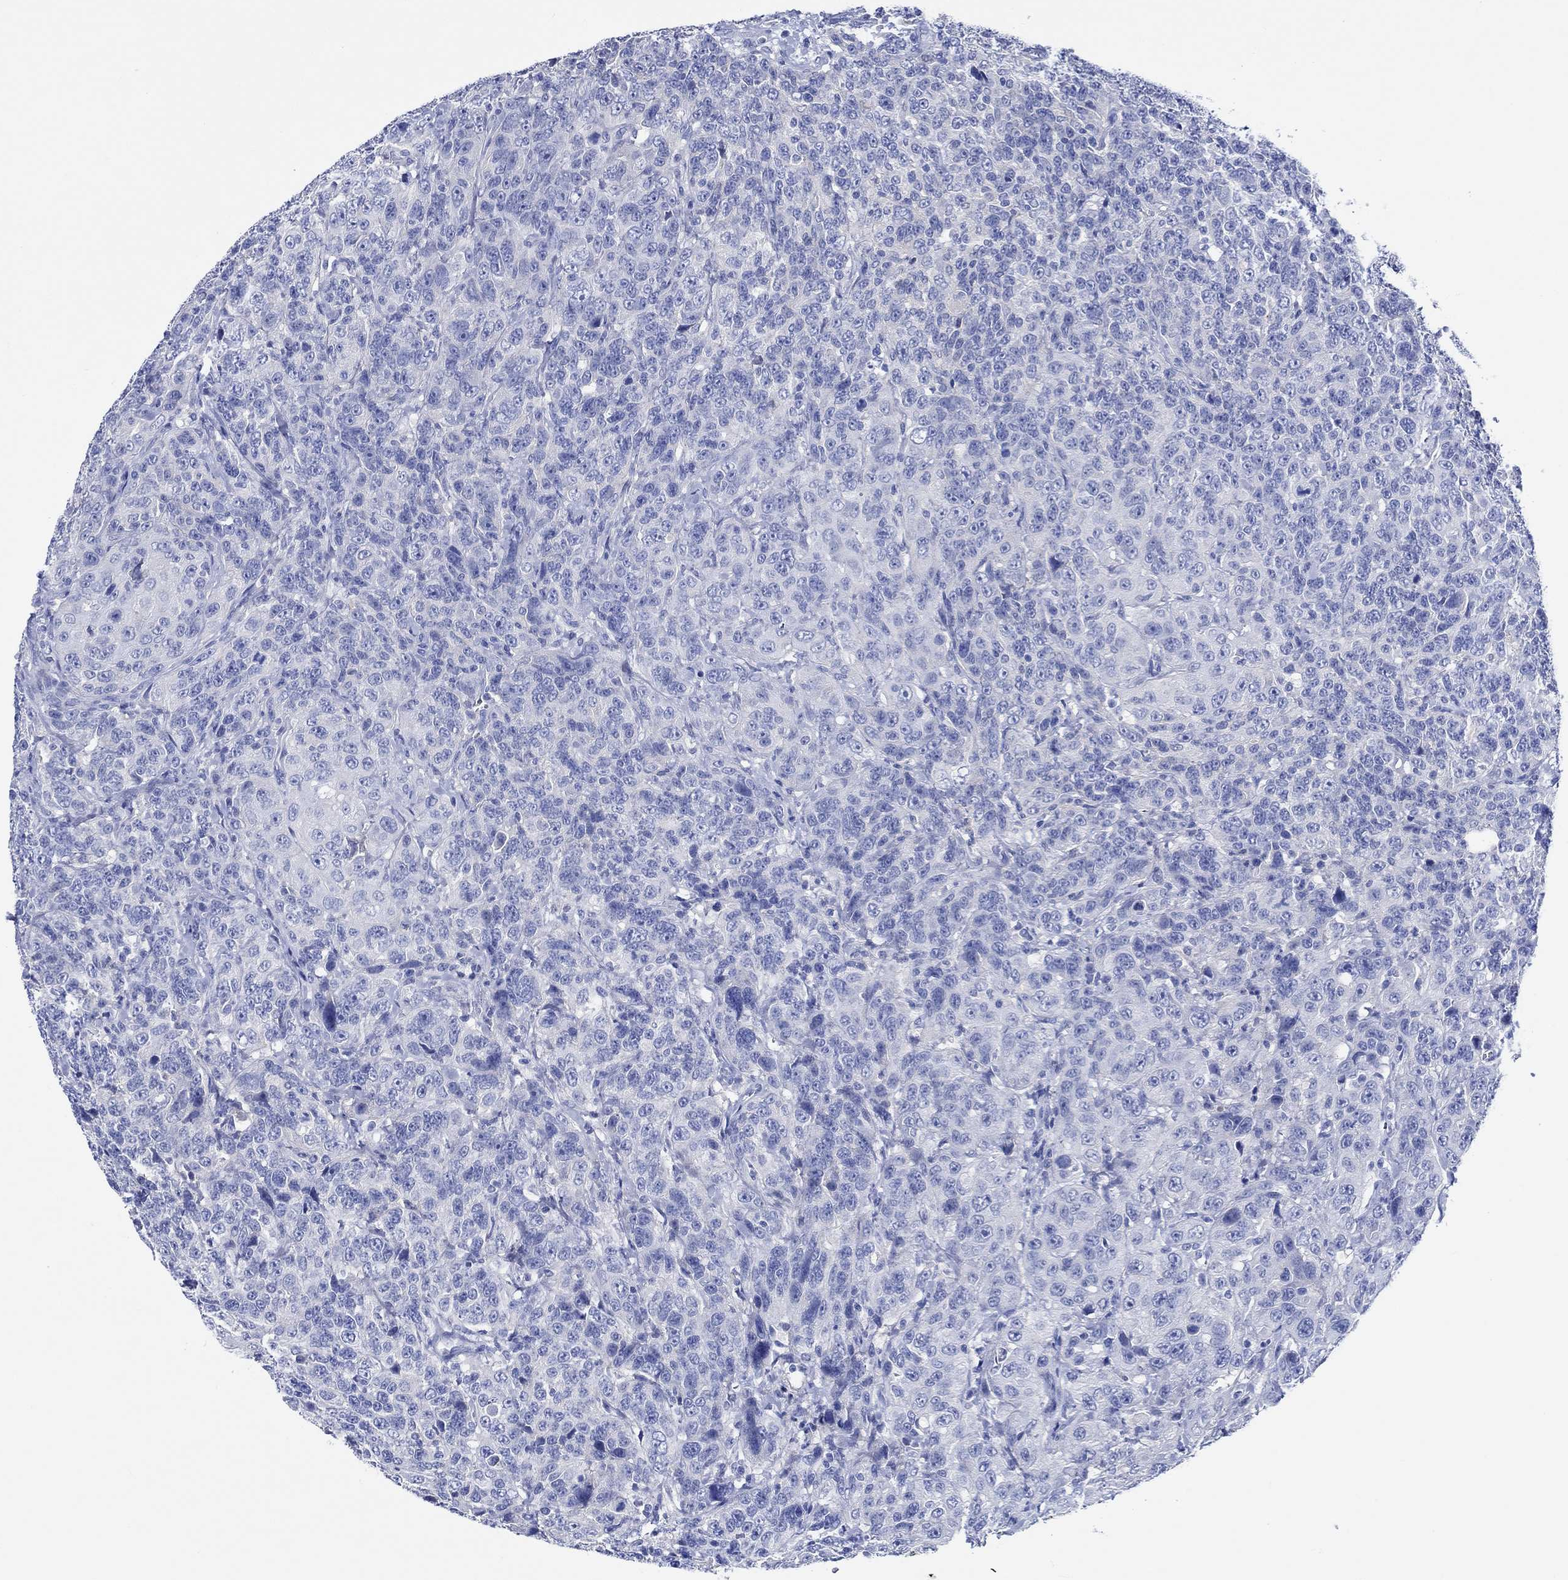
{"staining": {"intensity": "negative", "quantity": "none", "location": "none"}, "tissue": "urothelial cancer", "cell_type": "Tumor cells", "image_type": "cancer", "snomed": [{"axis": "morphology", "description": "Urothelial carcinoma, NOS"}, {"axis": "morphology", "description": "Urothelial carcinoma, High grade"}, {"axis": "topography", "description": "Urinary bladder"}], "caption": "Tumor cells show no significant protein staining in urothelial carcinoma (high-grade).", "gene": "SHISA4", "patient": {"sex": "female", "age": 73}}